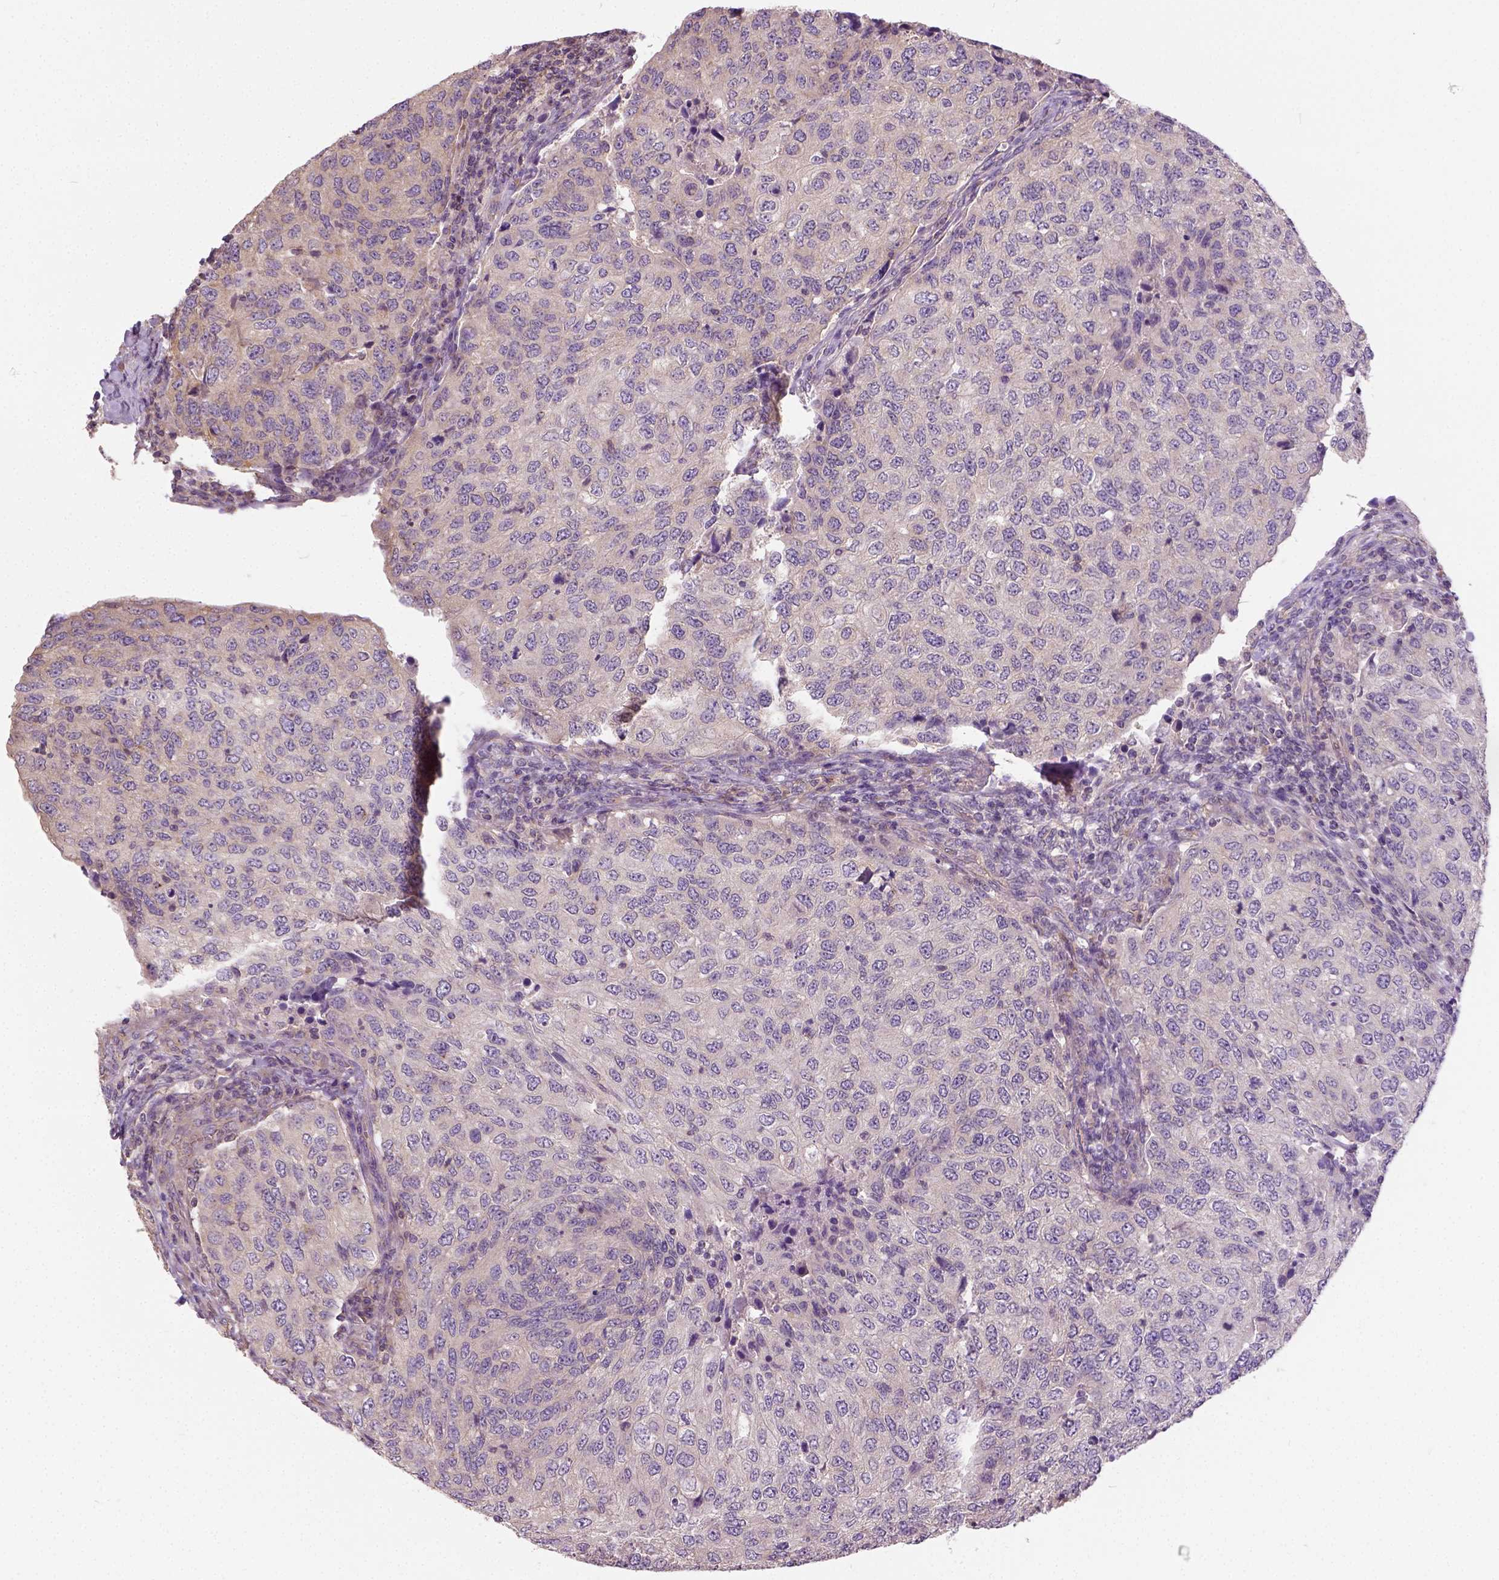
{"staining": {"intensity": "weak", "quantity": "25%-75%", "location": "cytoplasmic/membranous"}, "tissue": "urothelial cancer", "cell_type": "Tumor cells", "image_type": "cancer", "snomed": [{"axis": "morphology", "description": "Urothelial carcinoma, High grade"}, {"axis": "topography", "description": "Urinary bladder"}], "caption": "Immunohistochemistry (DAB (3,3'-diaminobenzidine)) staining of human high-grade urothelial carcinoma shows weak cytoplasmic/membranous protein positivity in about 25%-75% of tumor cells.", "gene": "CRACR2A", "patient": {"sex": "female", "age": 78}}